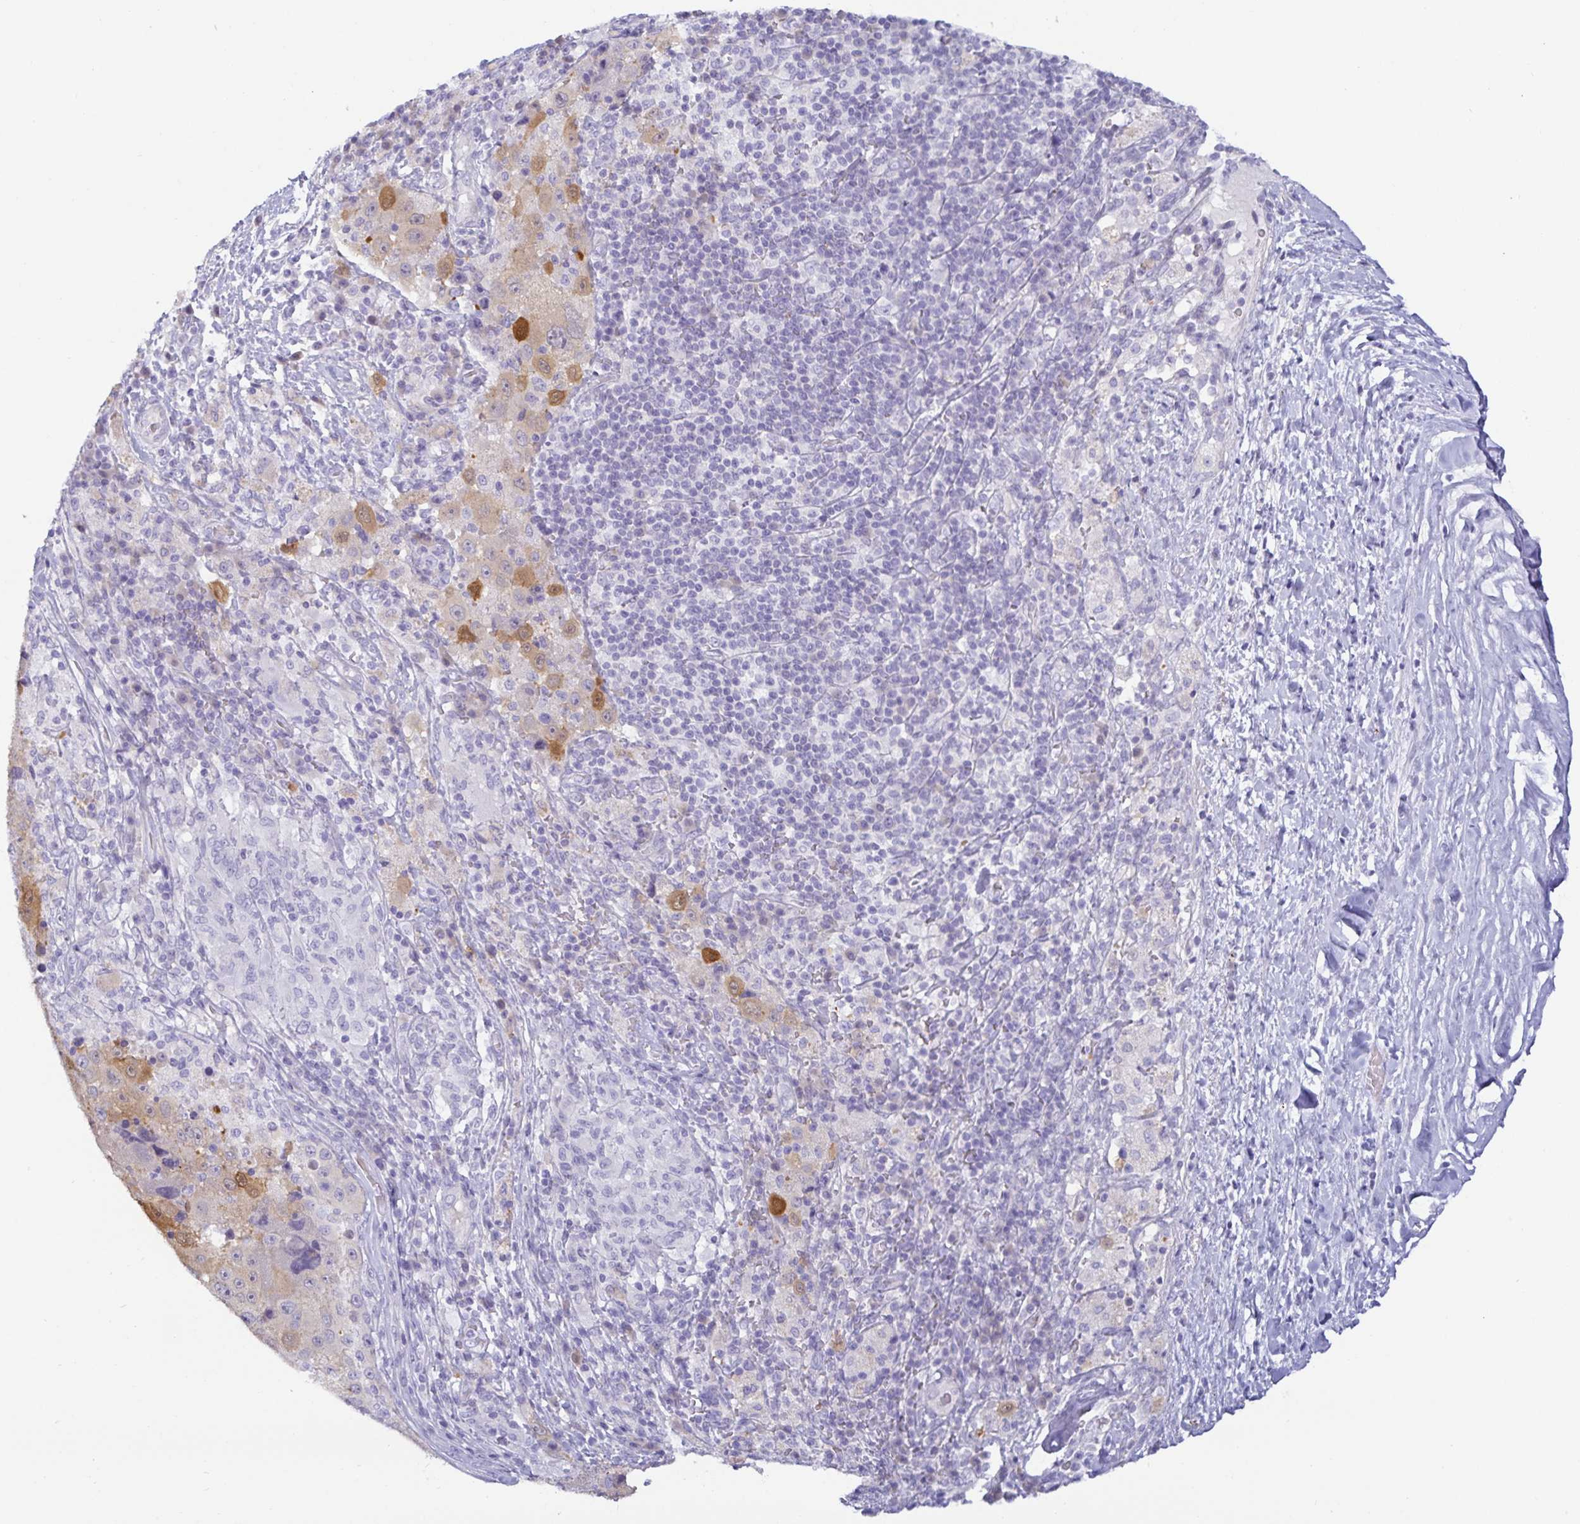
{"staining": {"intensity": "weak", "quantity": "<25%", "location": "cytoplasmic/membranous"}, "tissue": "melanoma", "cell_type": "Tumor cells", "image_type": "cancer", "snomed": [{"axis": "morphology", "description": "Malignant melanoma, Metastatic site"}, {"axis": "topography", "description": "Lymph node"}], "caption": "IHC of malignant melanoma (metastatic site) exhibits no expression in tumor cells.", "gene": "MON2", "patient": {"sex": "male", "age": 62}}